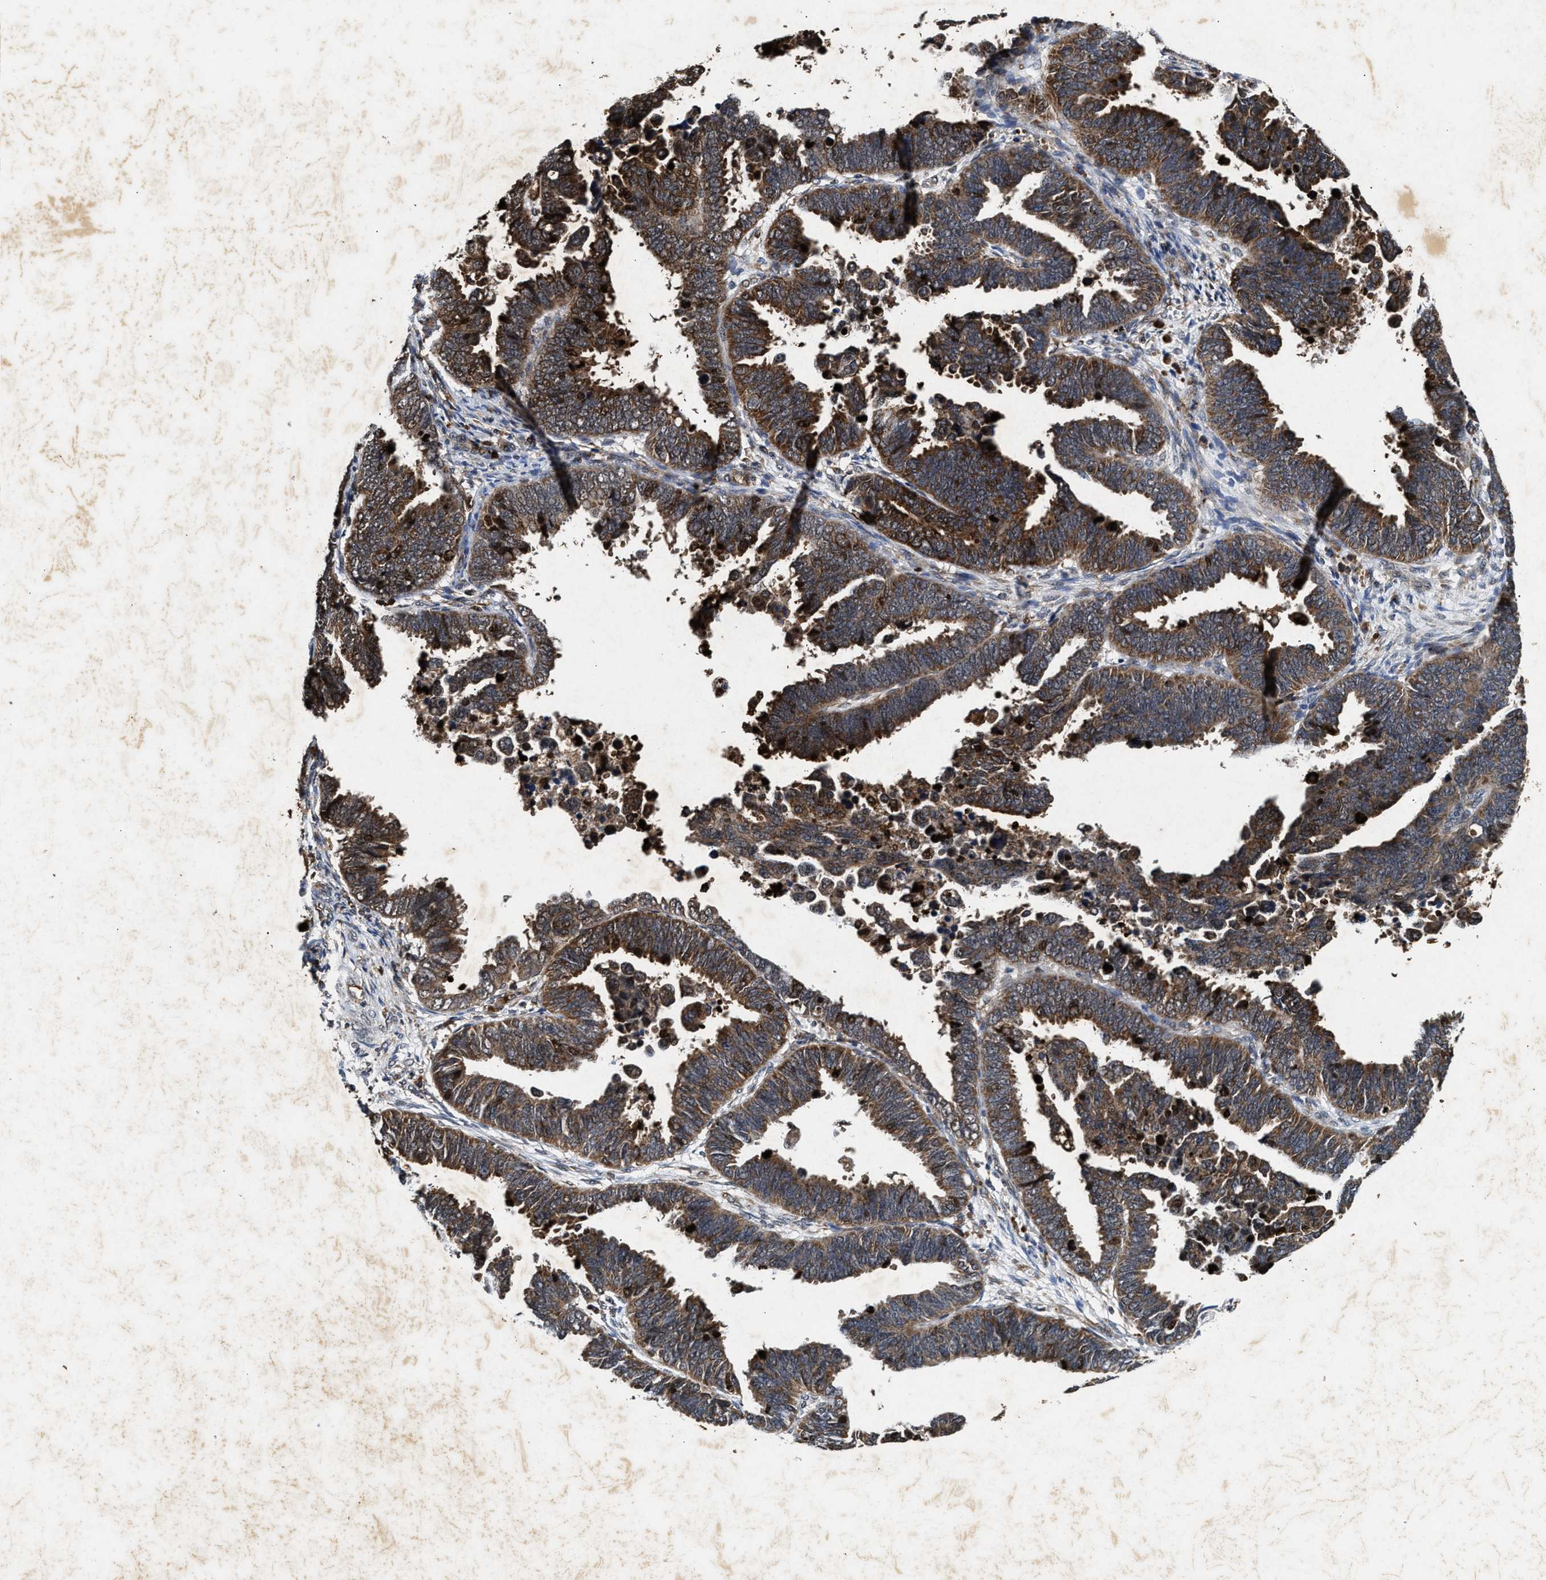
{"staining": {"intensity": "moderate", "quantity": ">75%", "location": "cytoplasmic/membranous"}, "tissue": "endometrial cancer", "cell_type": "Tumor cells", "image_type": "cancer", "snomed": [{"axis": "morphology", "description": "Adenocarcinoma, NOS"}, {"axis": "topography", "description": "Endometrium"}], "caption": "Immunohistochemistry (DAB (3,3'-diaminobenzidine)) staining of adenocarcinoma (endometrial) exhibits moderate cytoplasmic/membranous protein staining in about >75% of tumor cells. The staining was performed using DAB, with brown indicating positive protein expression. Nuclei are stained blue with hematoxylin.", "gene": "ACOX1", "patient": {"sex": "female", "age": 75}}